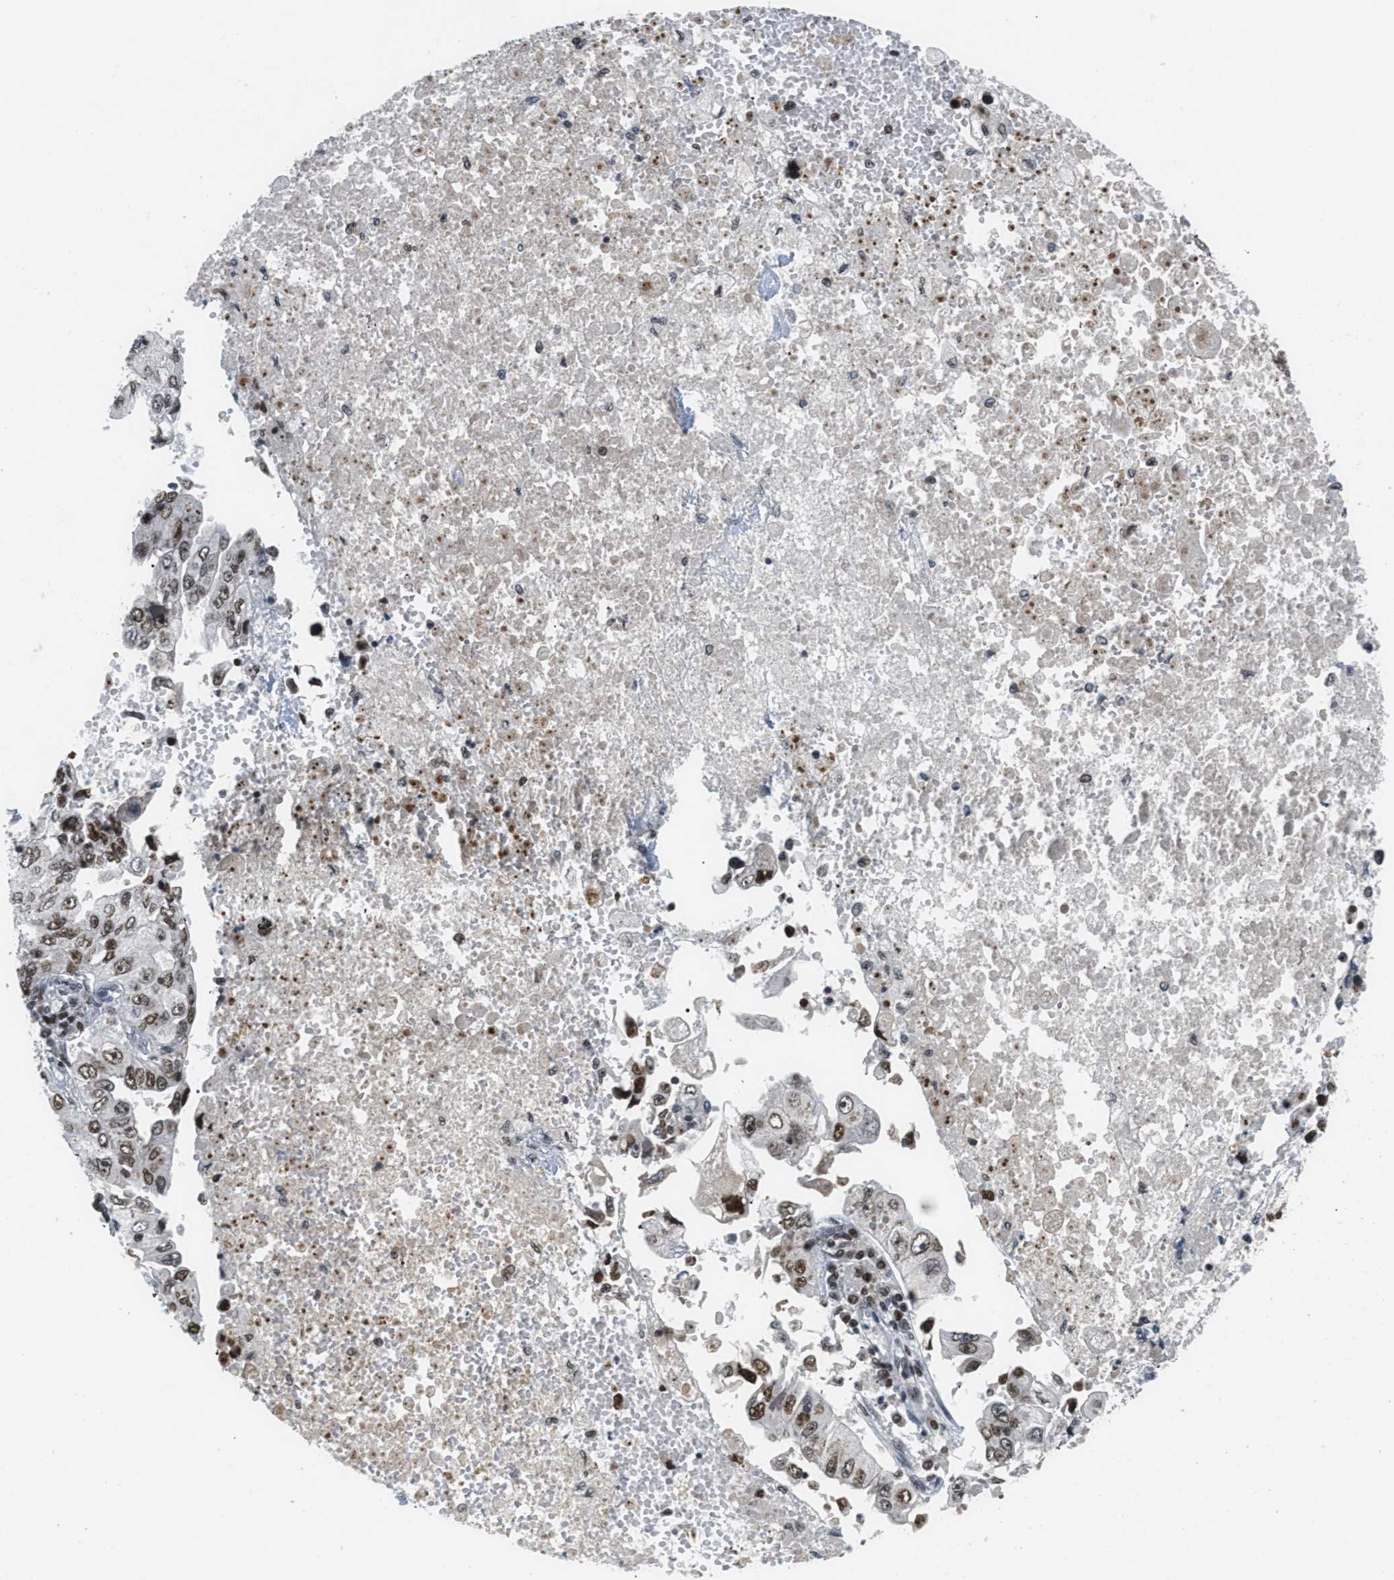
{"staining": {"intensity": "strong", "quantity": ">75%", "location": "nuclear"}, "tissue": "lung cancer", "cell_type": "Tumor cells", "image_type": "cancer", "snomed": [{"axis": "morphology", "description": "Adenocarcinoma, NOS"}, {"axis": "topography", "description": "Lung"}], "caption": "Approximately >75% of tumor cells in lung adenocarcinoma demonstrate strong nuclear protein expression as visualized by brown immunohistochemical staining.", "gene": "RAD51B", "patient": {"sex": "male", "age": 84}}